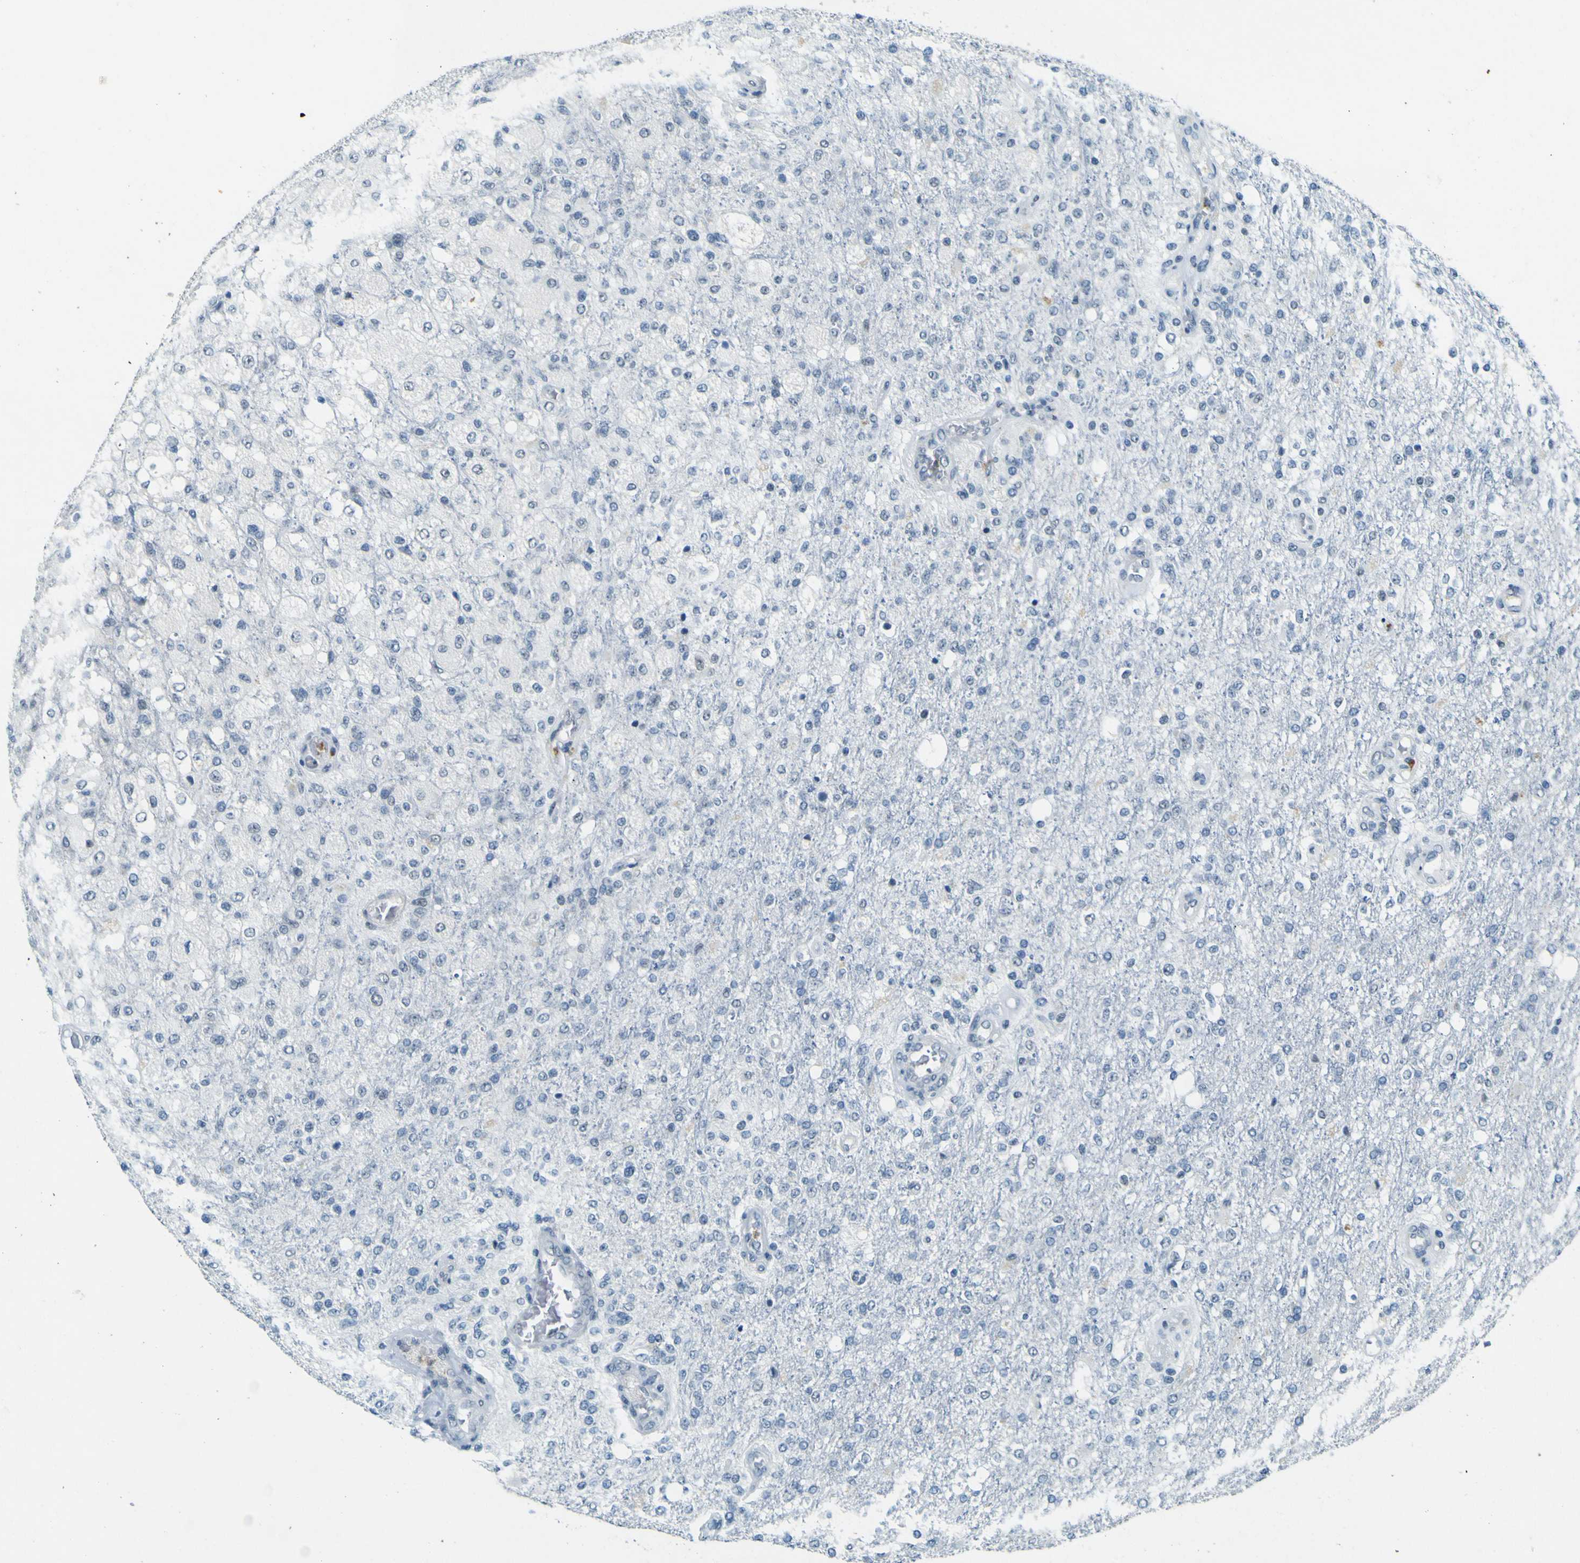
{"staining": {"intensity": "negative", "quantity": "none", "location": "none"}, "tissue": "glioma", "cell_type": "Tumor cells", "image_type": "cancer", "snomed": [{"axis": "morphology", "description": "Normal tissue, NOS"}, {"axis": "morphology", "description": "Glioma, malignant, High grade"}, {"axis": "topography", "description": "Cerebral cortex"}], "caption": "Immunohistochemical staining of human malignant glioma (high-grade) demonstrates no significant positivity in tumor cells.", "gene": "CEBPG", "patient": {"sex": "male", "age": 77}}